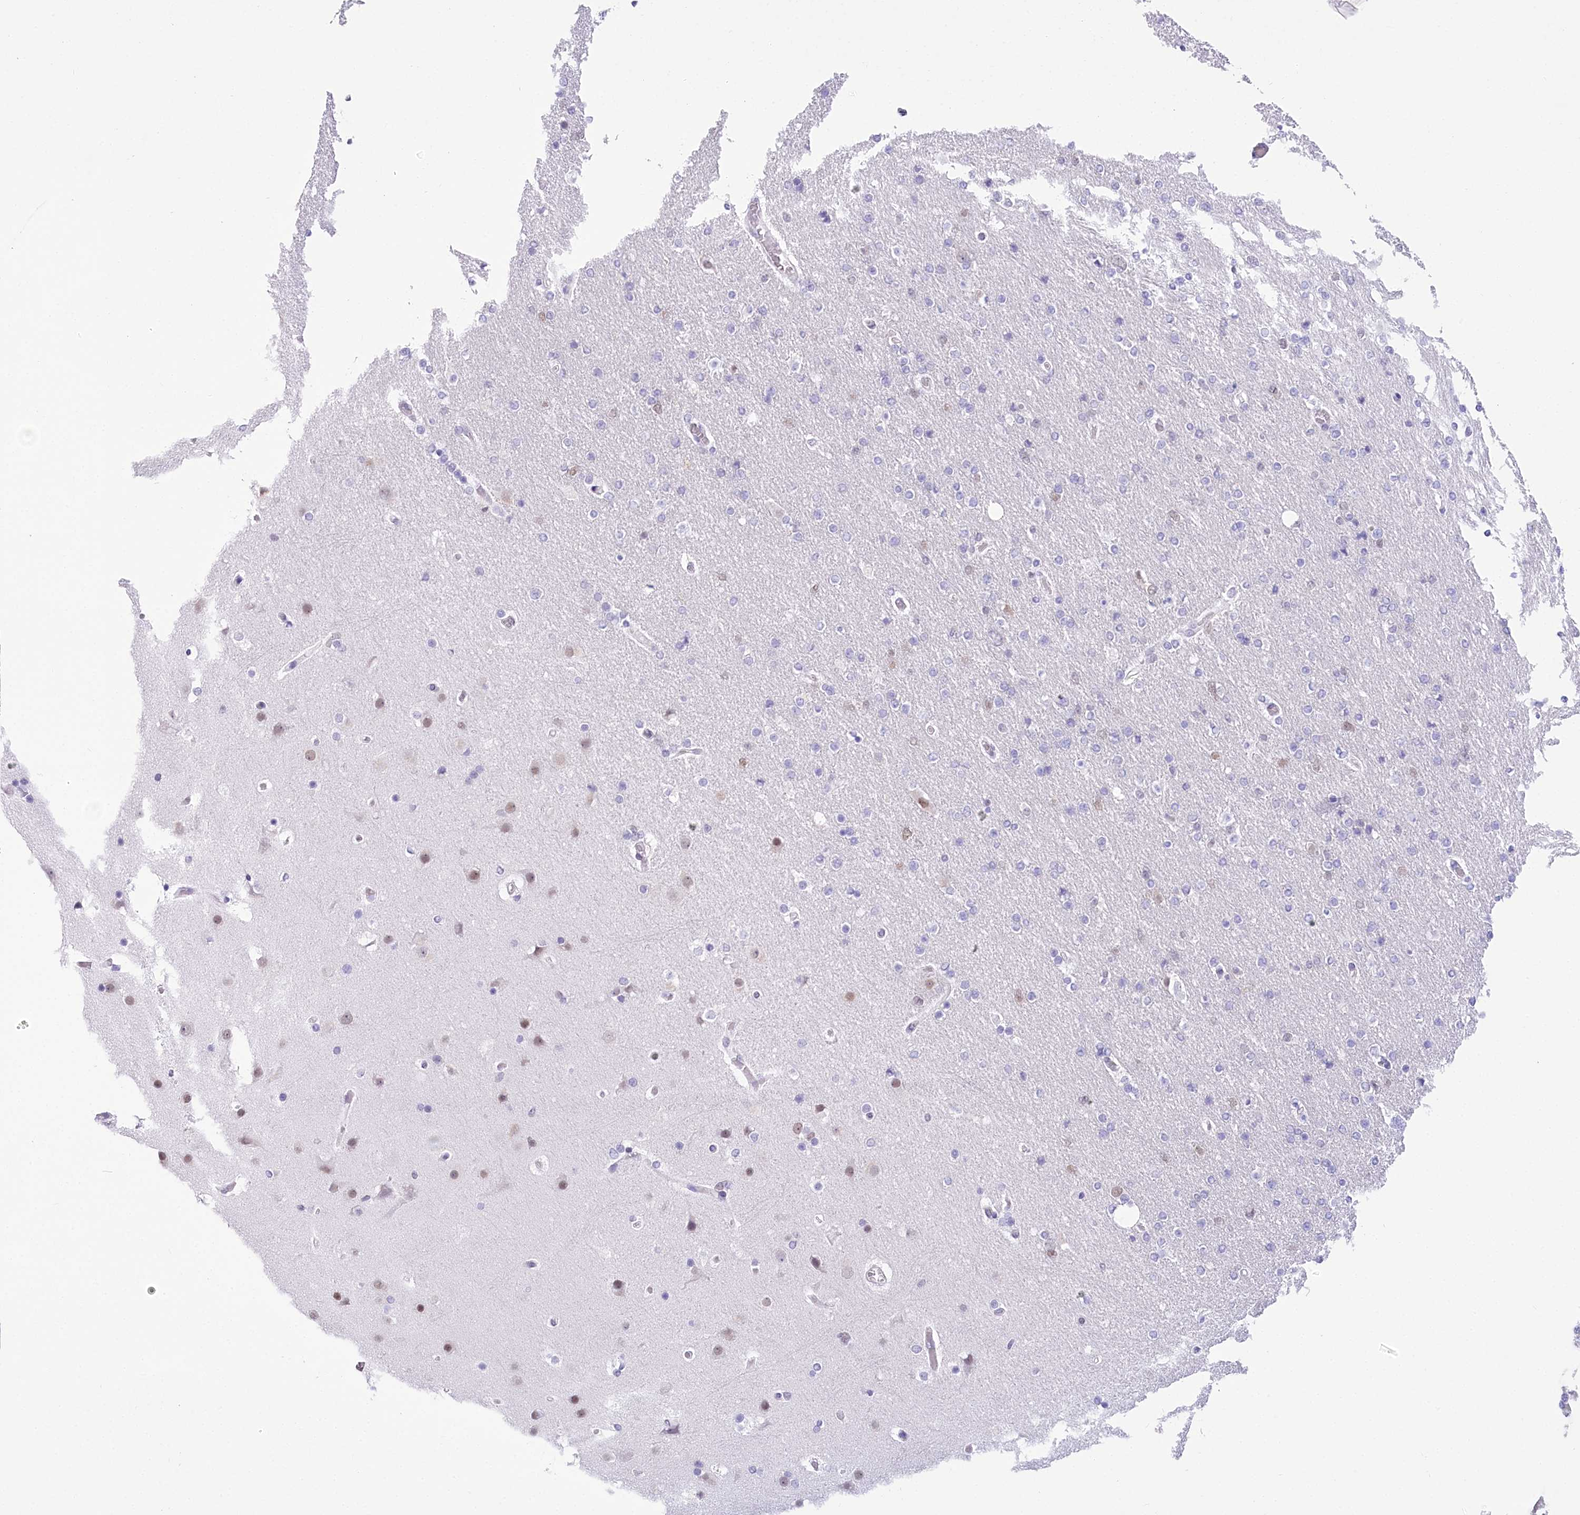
{"staining": {"intensity": "negative", "quantity": "none", "location": "none"}, "tissue": "glioma", "cell_type": "Tumor cells", "image_type": "cancer", "snomed": [{"axis": "morphology", "description": "Glioma, malignant, High grade"}, {"axis": "topography", "description": "Cerebral cortex"}], "caption": "IHC micrograph of neoplastic tissue: glioma stained with DAB exhibits no significant protein staining in tumor cells. (DAB immunohistochemistry with hematoxylin counter stain).", "gene": "HNRNPA0", "patient": {"sex": "female", "age": 36}}